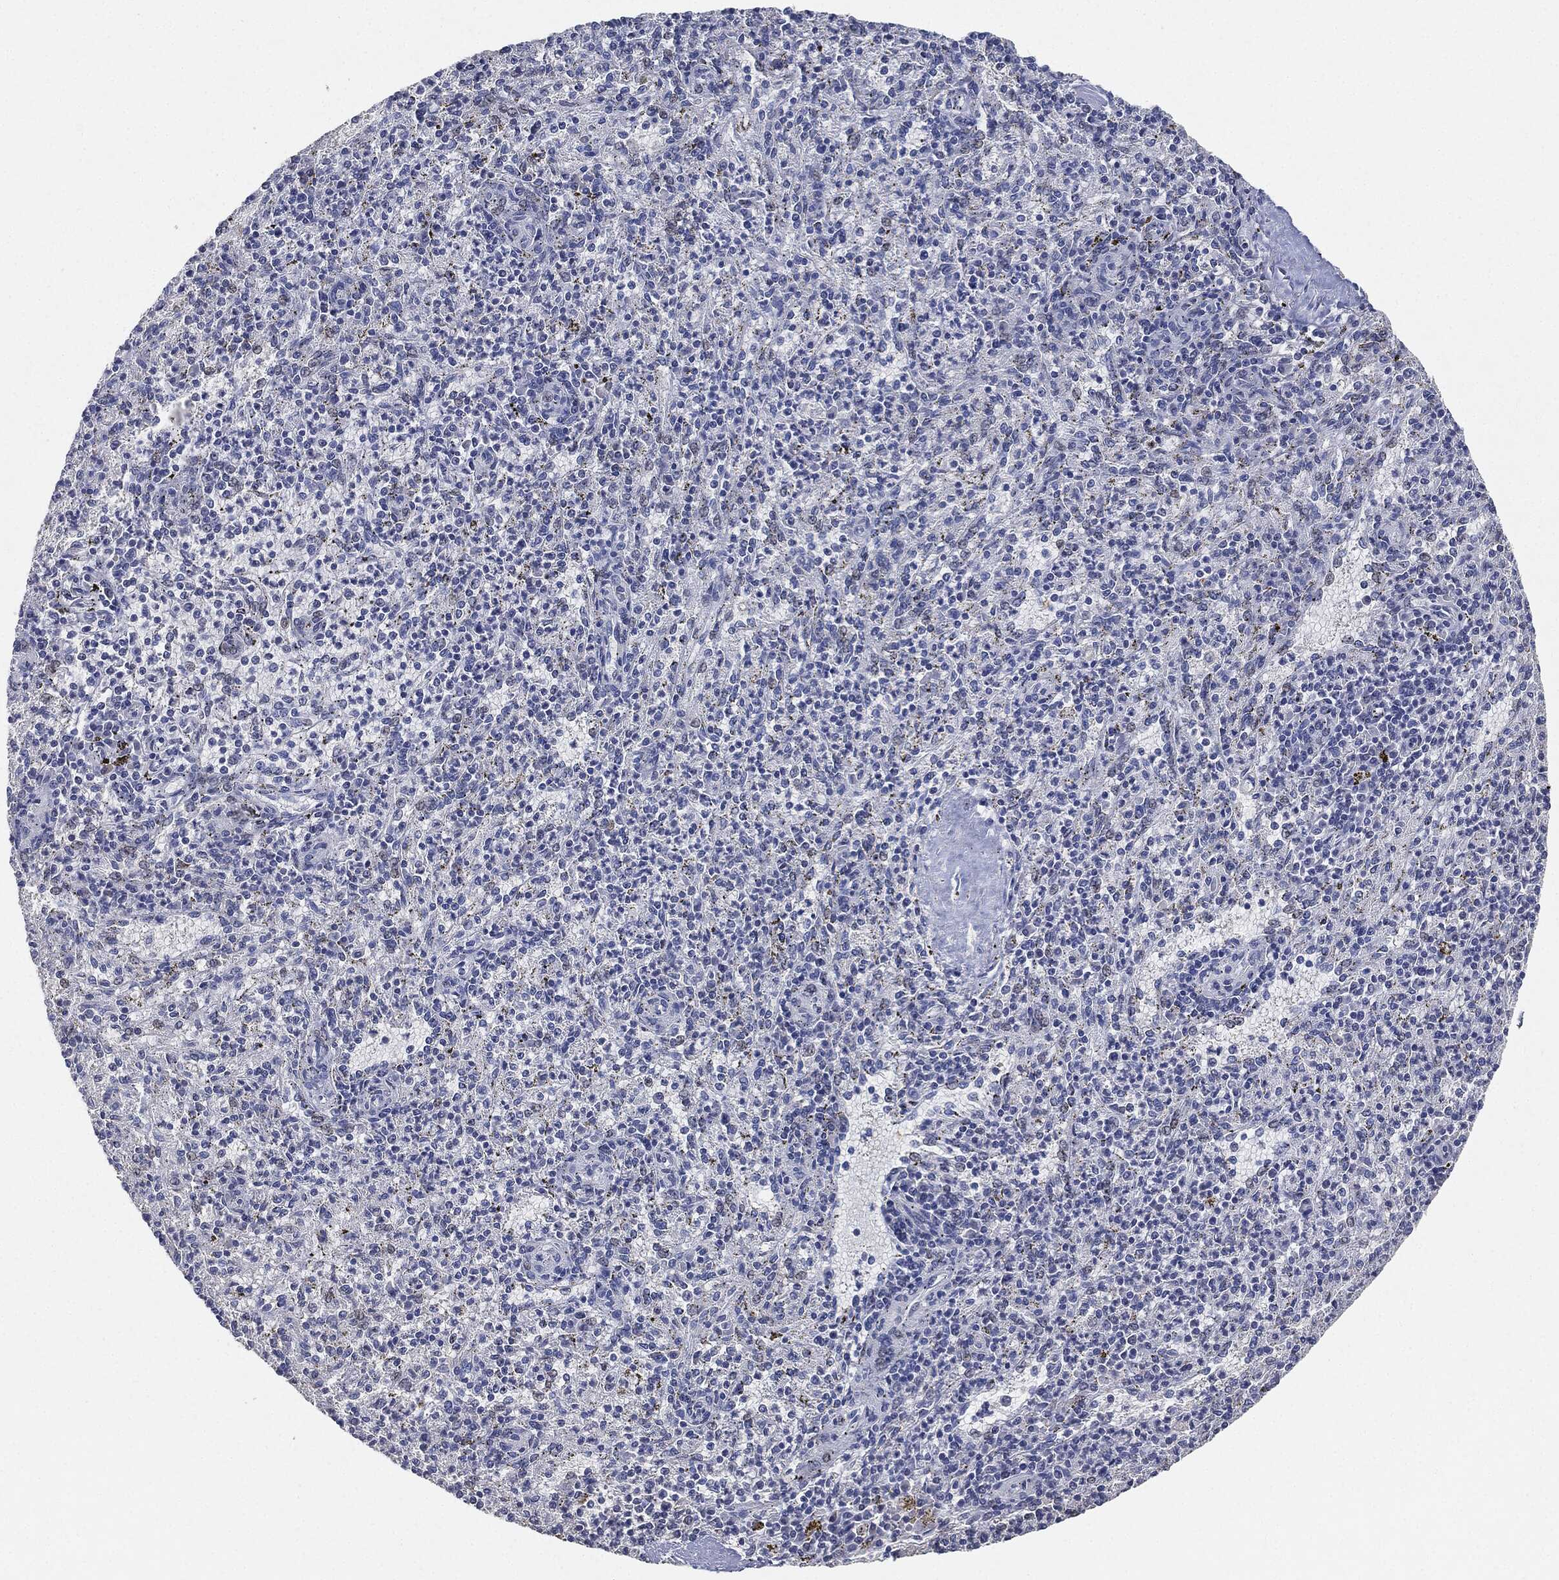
{"staining": {"intensity": "negative", "quantity": "none", "location": "none"}, "tissue": "spleen", "cell_type": "Cells in red pulp", "image_type": "normal", "snomed": [{"axis": "morphology", "description": "Normal tissue, NOS"}, {"axis": "topography", "description": "Spleen"}], "caption": "An IHC photomicrograph of benign spleen is shown. There is no staining in cells in red pulp of spleen.", "gene": "NTRK1", "patient": {"sex": "male", "age": 60}}